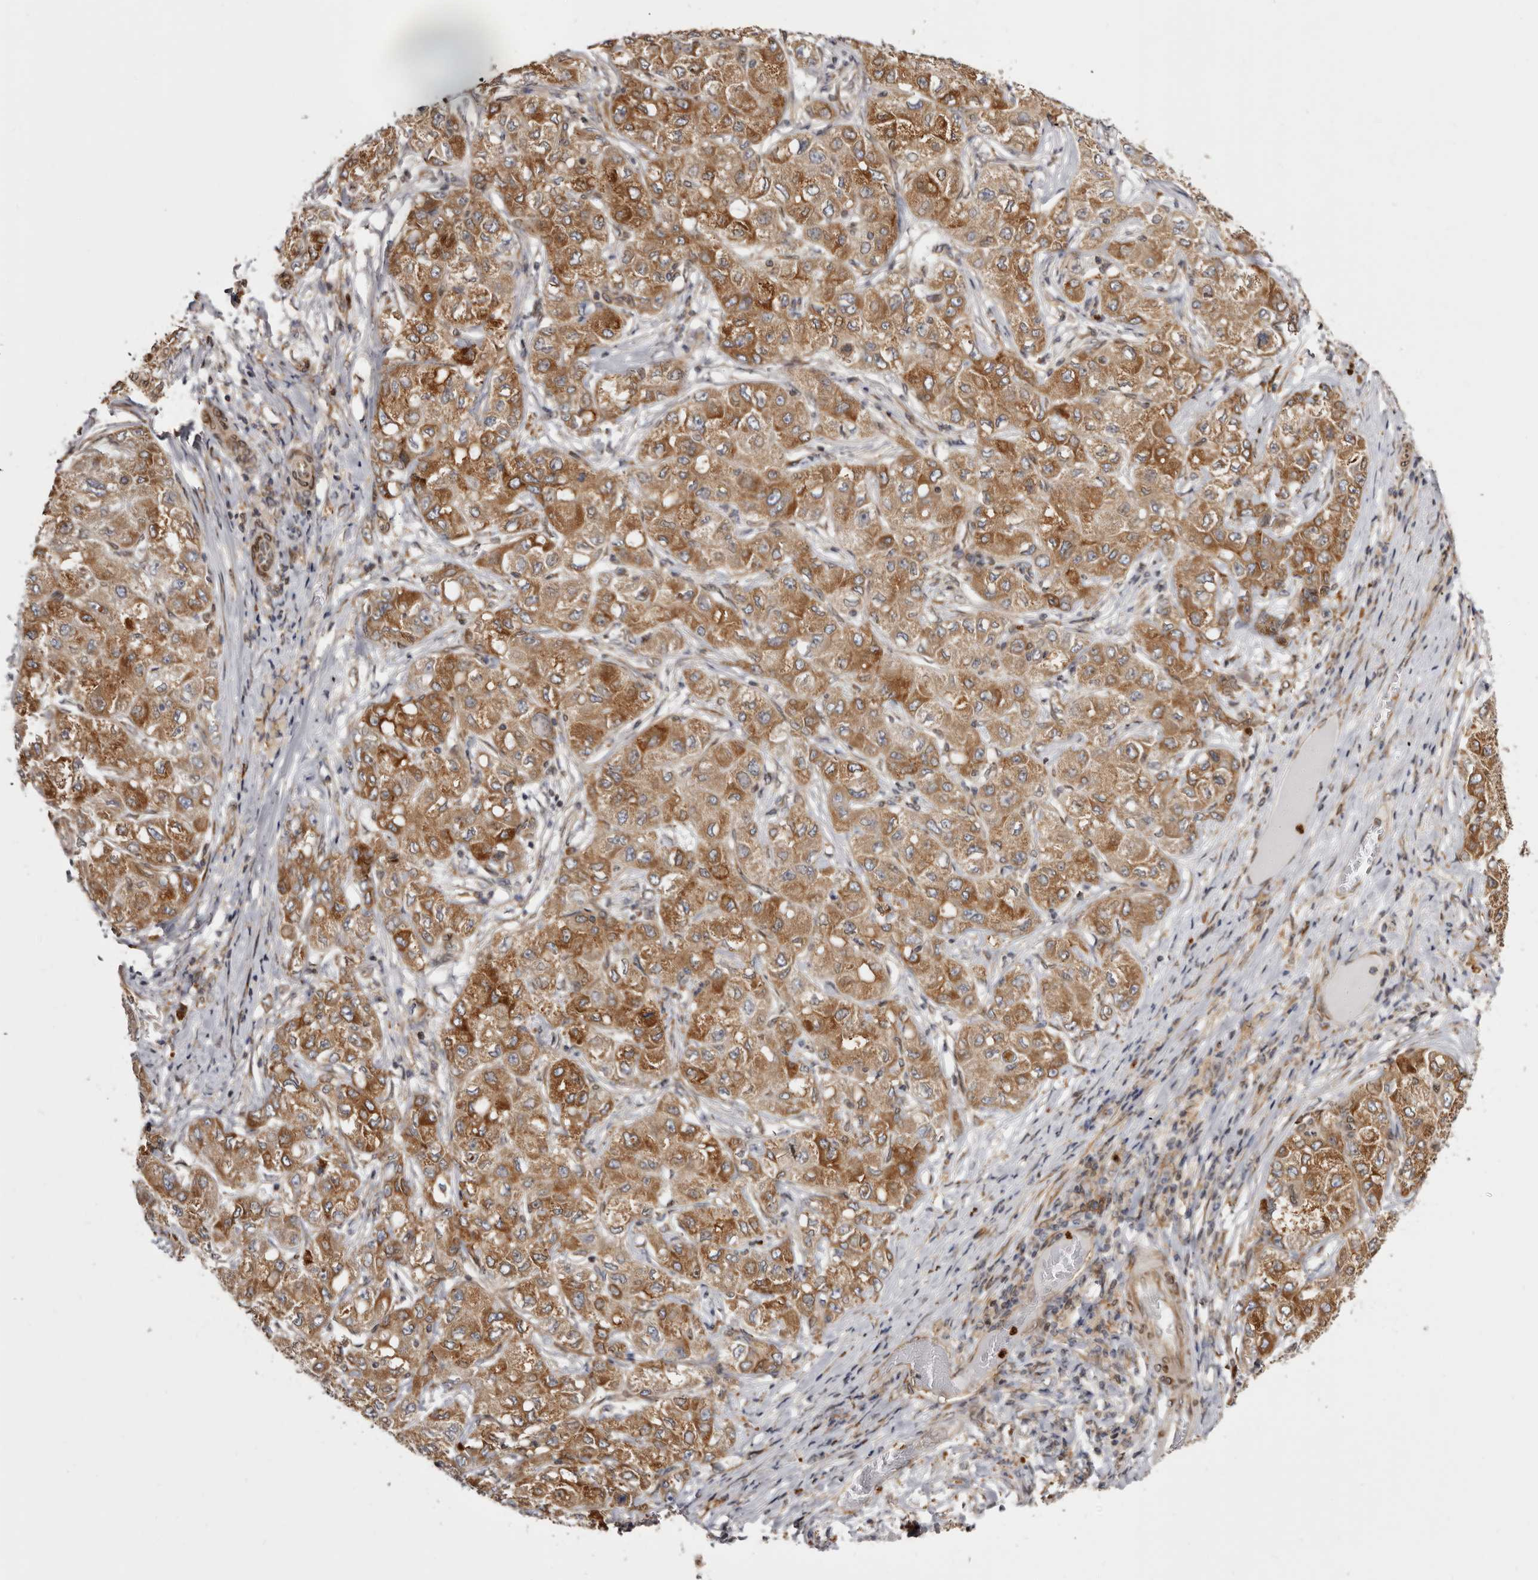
{"staining": {"intensity": "moderate", "quantity": ">75%", "location": "cytoplasmic/membranous"}, "tissue": "liver cancer", "cell_type": "Tumor cells", "image_type": "cancer", "snomed": [{"axis": "morphology", "description": "Carcinoma, Hepatocellular, NOS"}, {"axis": "topography", "description": "Liver"}], "caption": "DAB immunohistochemical staining of human liver hepatocellular carcinoma displays moderate cytoplasmic/membranous protein expression in approximately >75% of tumor cells.", "gene": "C4orf3", "patient": {"sex": "male", "age": 80}}